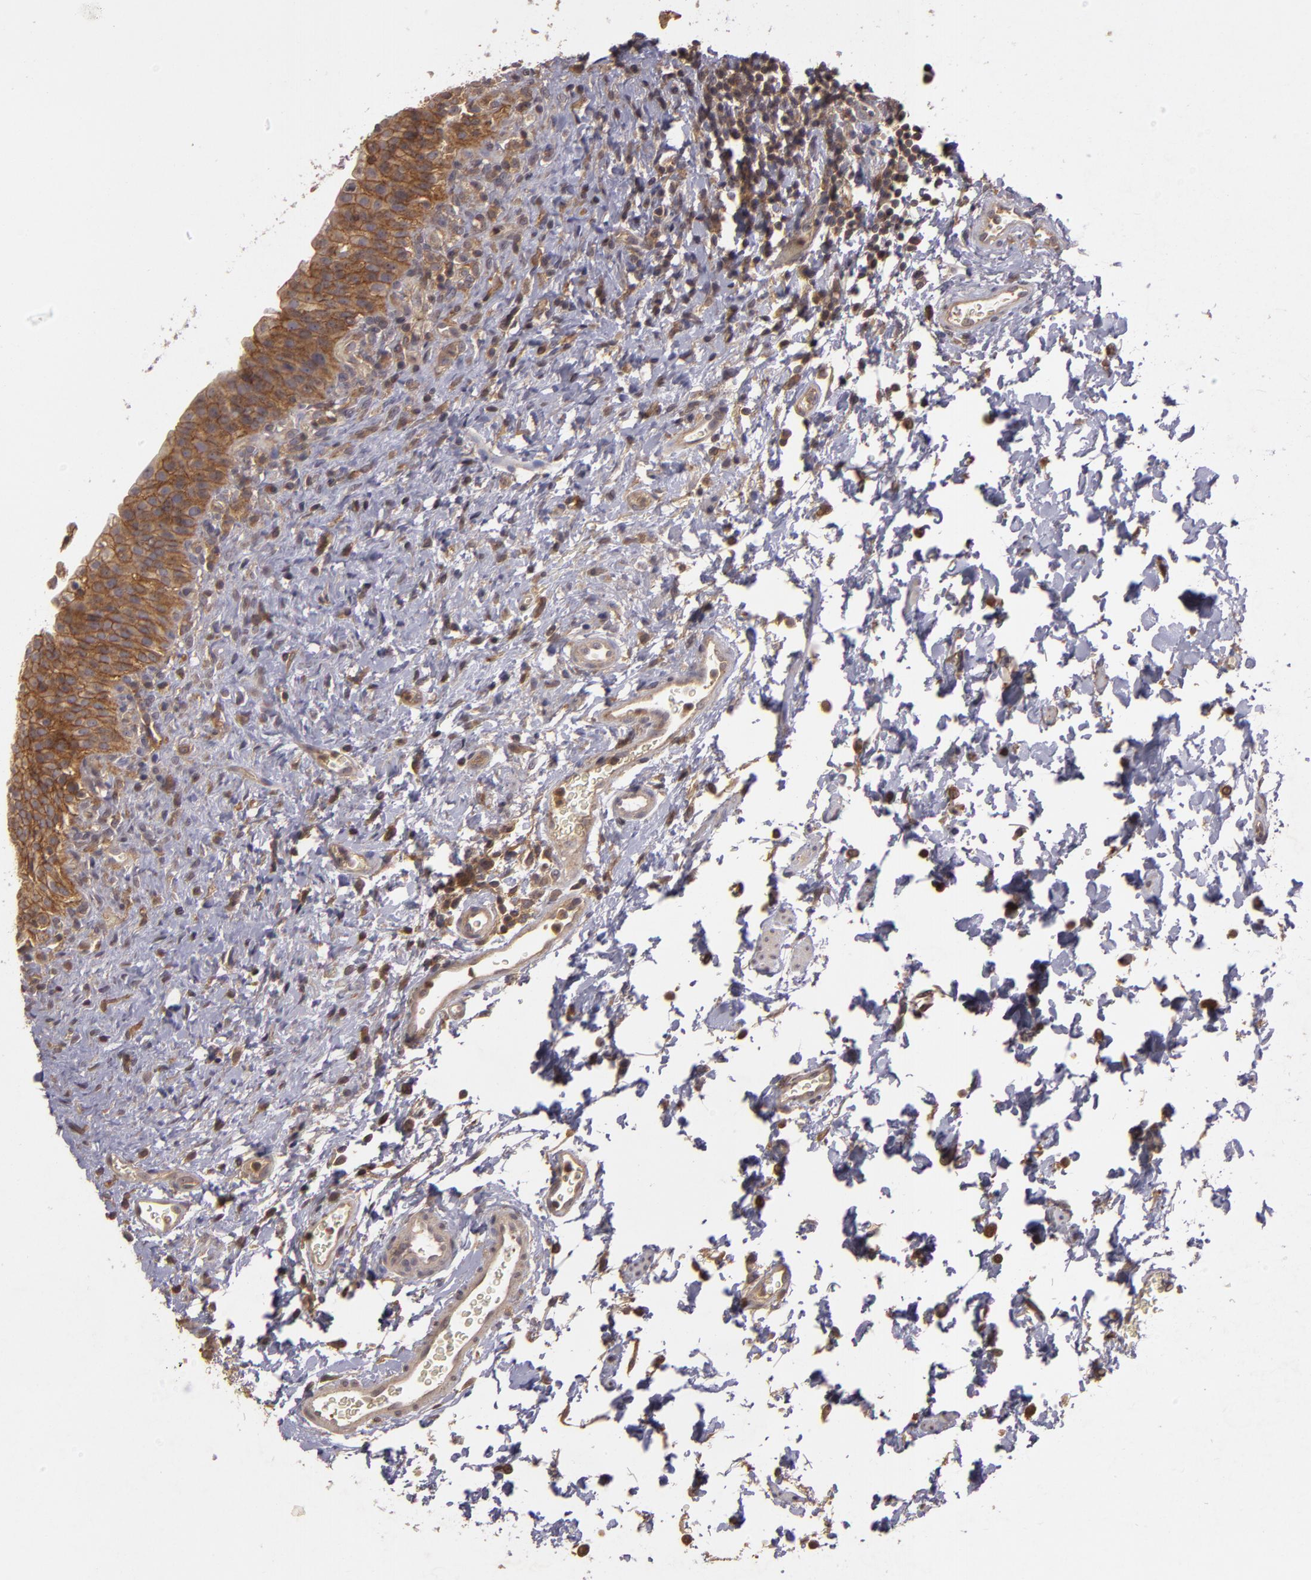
{"staining": {"intensity": "strong", "quantity": ">75%", "location": "cytoplasmic/membranous"}, "tissue": "urinary bladder", "cell_type": "Urothelial cells", "image_type": "normal", "snomed": [{"axis": "morphology", "description": "Normal tissue, NOS"}, {"axis": "topography", "description": "Urinary bladder"}], "caption": "The immunohistochemical stain shows strong cytoplasmic/membranous positivity in urothelial cells of unremarkable urinary bladder. (IHC, brightfield microscopy, high magnification).", "gene": "HRAS", "patient": {"sex": "male", "age": 51}}